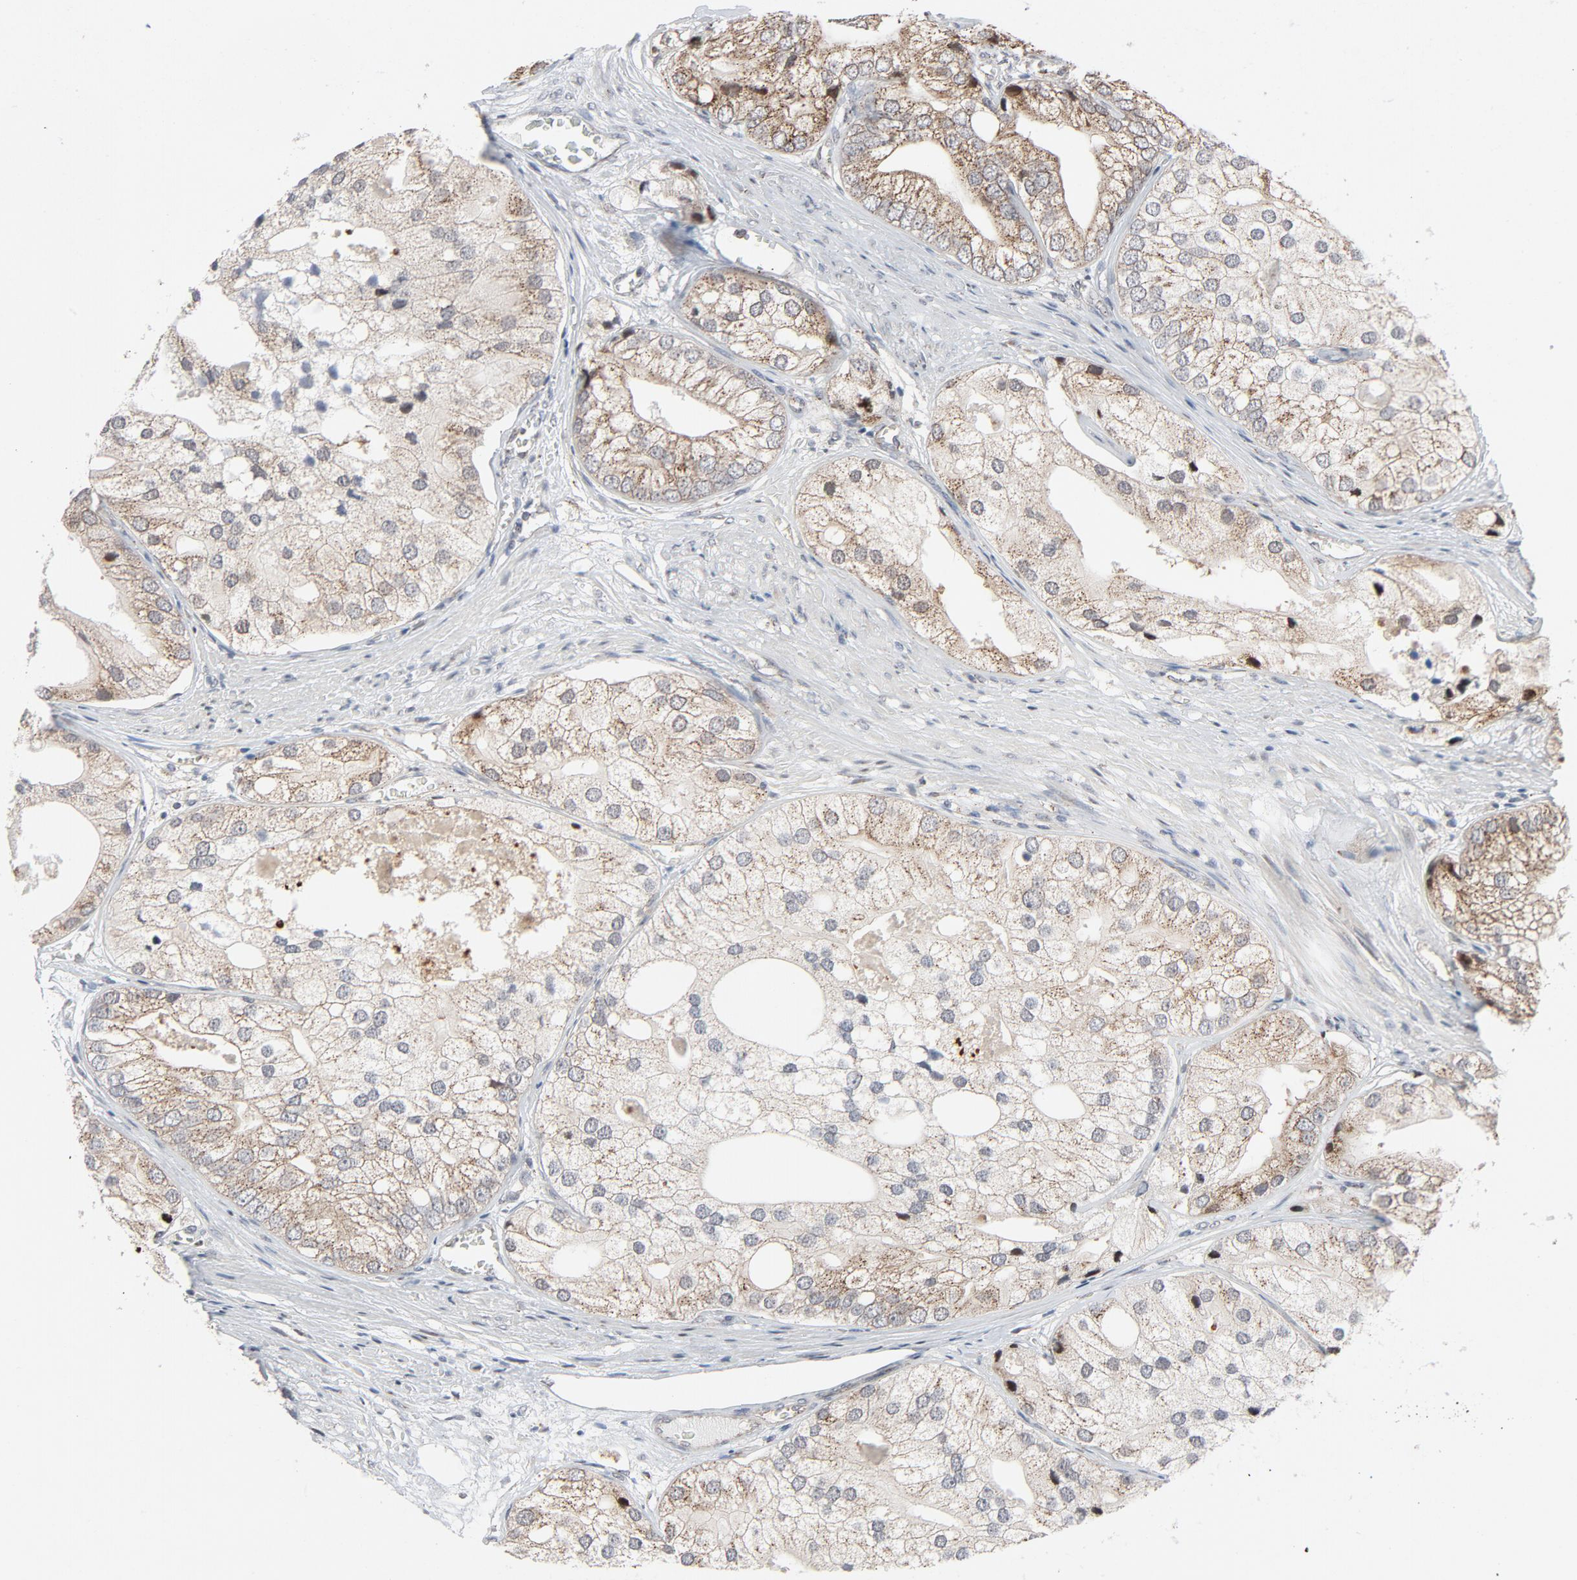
{"staining": {"intensity": "weak", "quantity": "<25%", "location": "cytoplasmic/membranous"}, "tissue": "prostate cancer", "cell_type": "Tumor cells", "image_type": "cancer", "snomed": [{"axis": "morphology", "description": "Adenocarcinoma, Low grade"}, {"axis": "topography", "description": "Prostate"}], "caption": "Immunohistochemistry (IHC) of human prostate cancer (adenocarcinoma (low-grade)) reveals no expression in tumor cells.", "gene": "RPL12", "patient": {"sex": "male", "age": 69}}